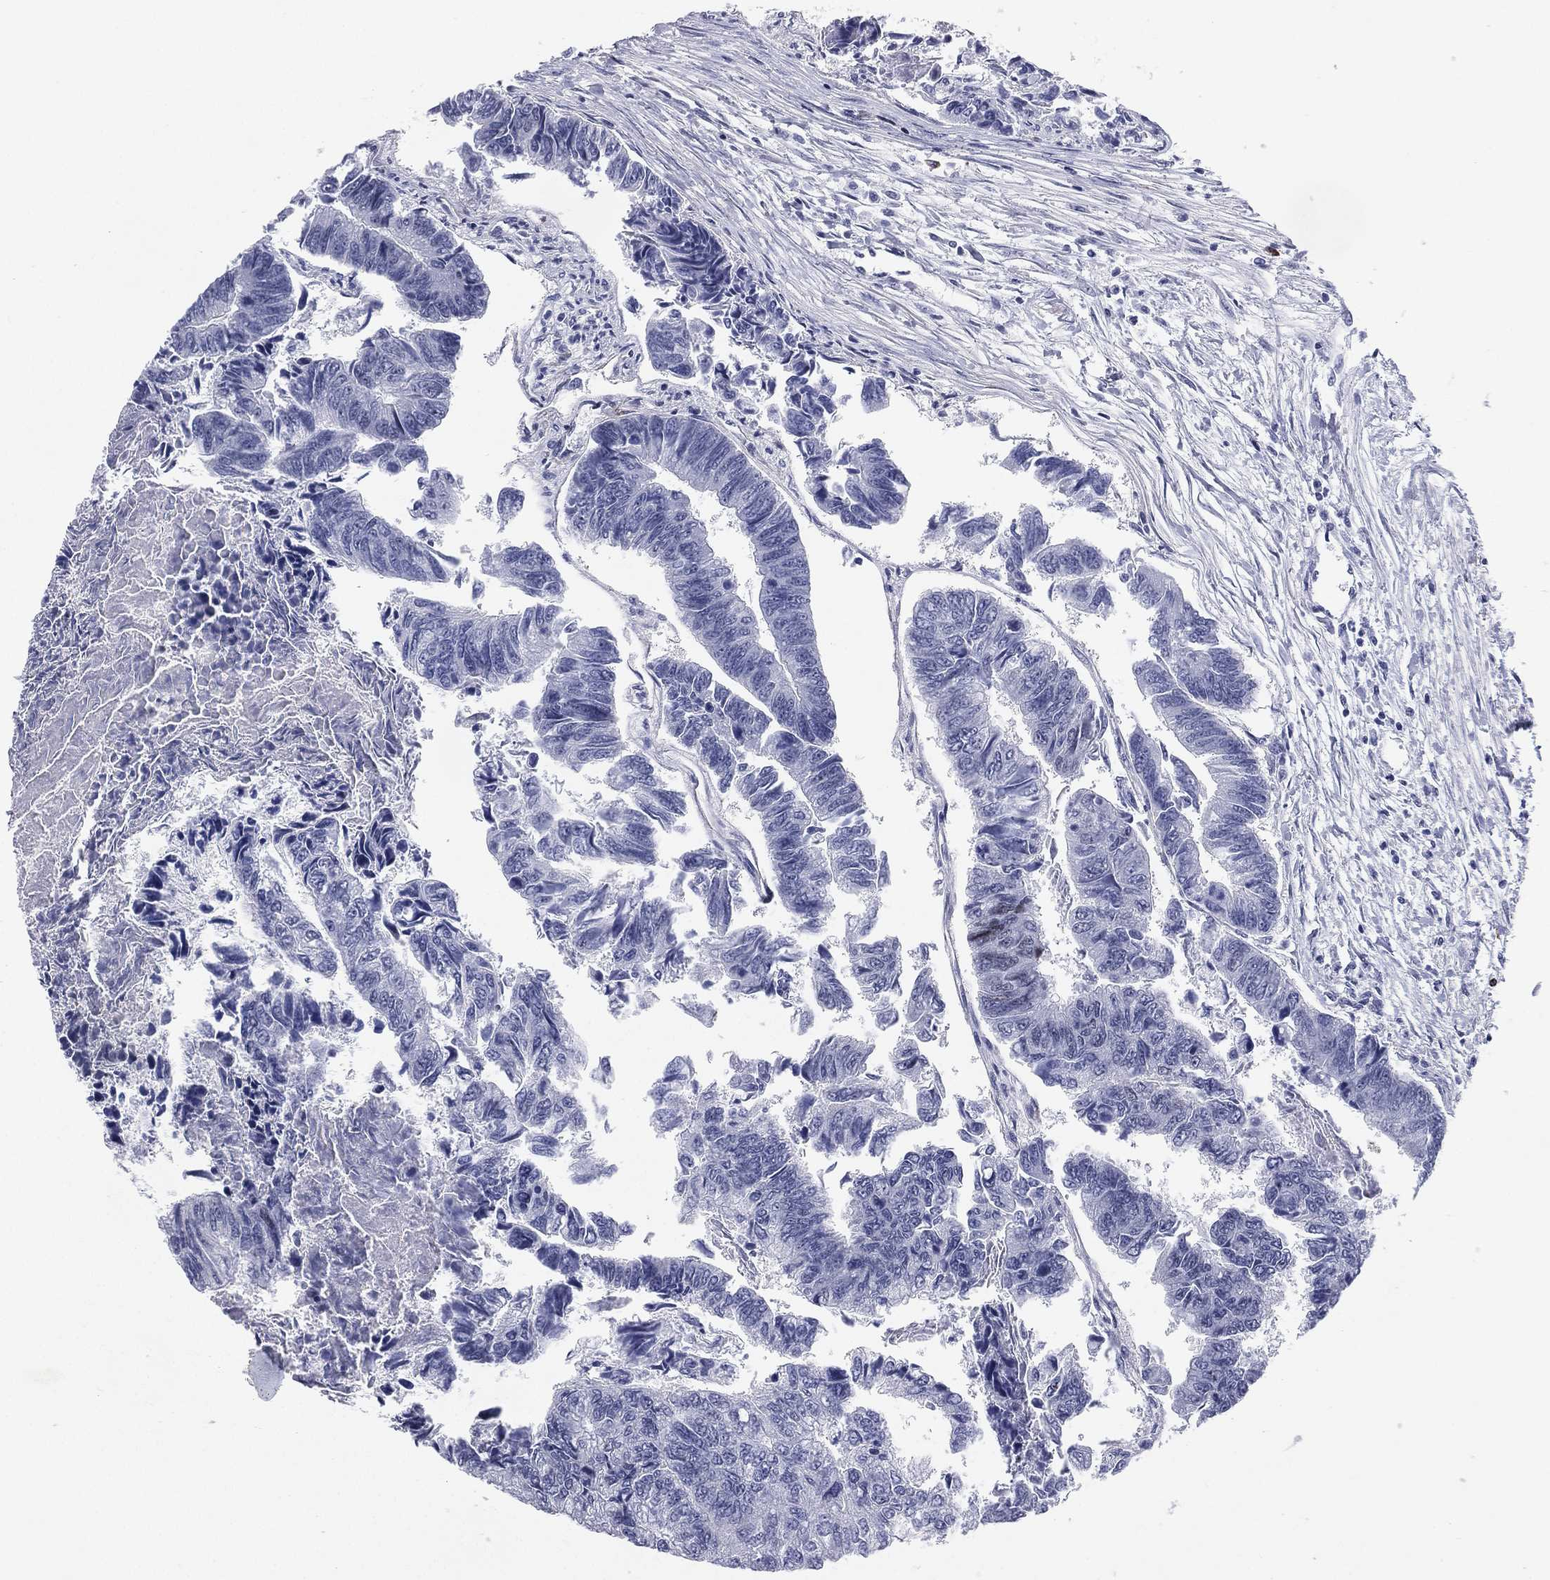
{"staining": {"intensity": "negative", "quantity": "none", "location": "none"}, "tissue": "colorectal cancer", "cell_type": "Tumor cells", "image_type": "cancer", "snomed": [{"axis": "morphology", "description": "Adenocarcinoma, NOS"}, {"axis": "topography", "description": "Colon"}], "caption": "This is an IHC micrograph of colorectal cancer (adenocarcinoma). There is no staining in tumor cells.", "gene": "HLA-DOA", "patient": {"sex": "female", "age": 65}}